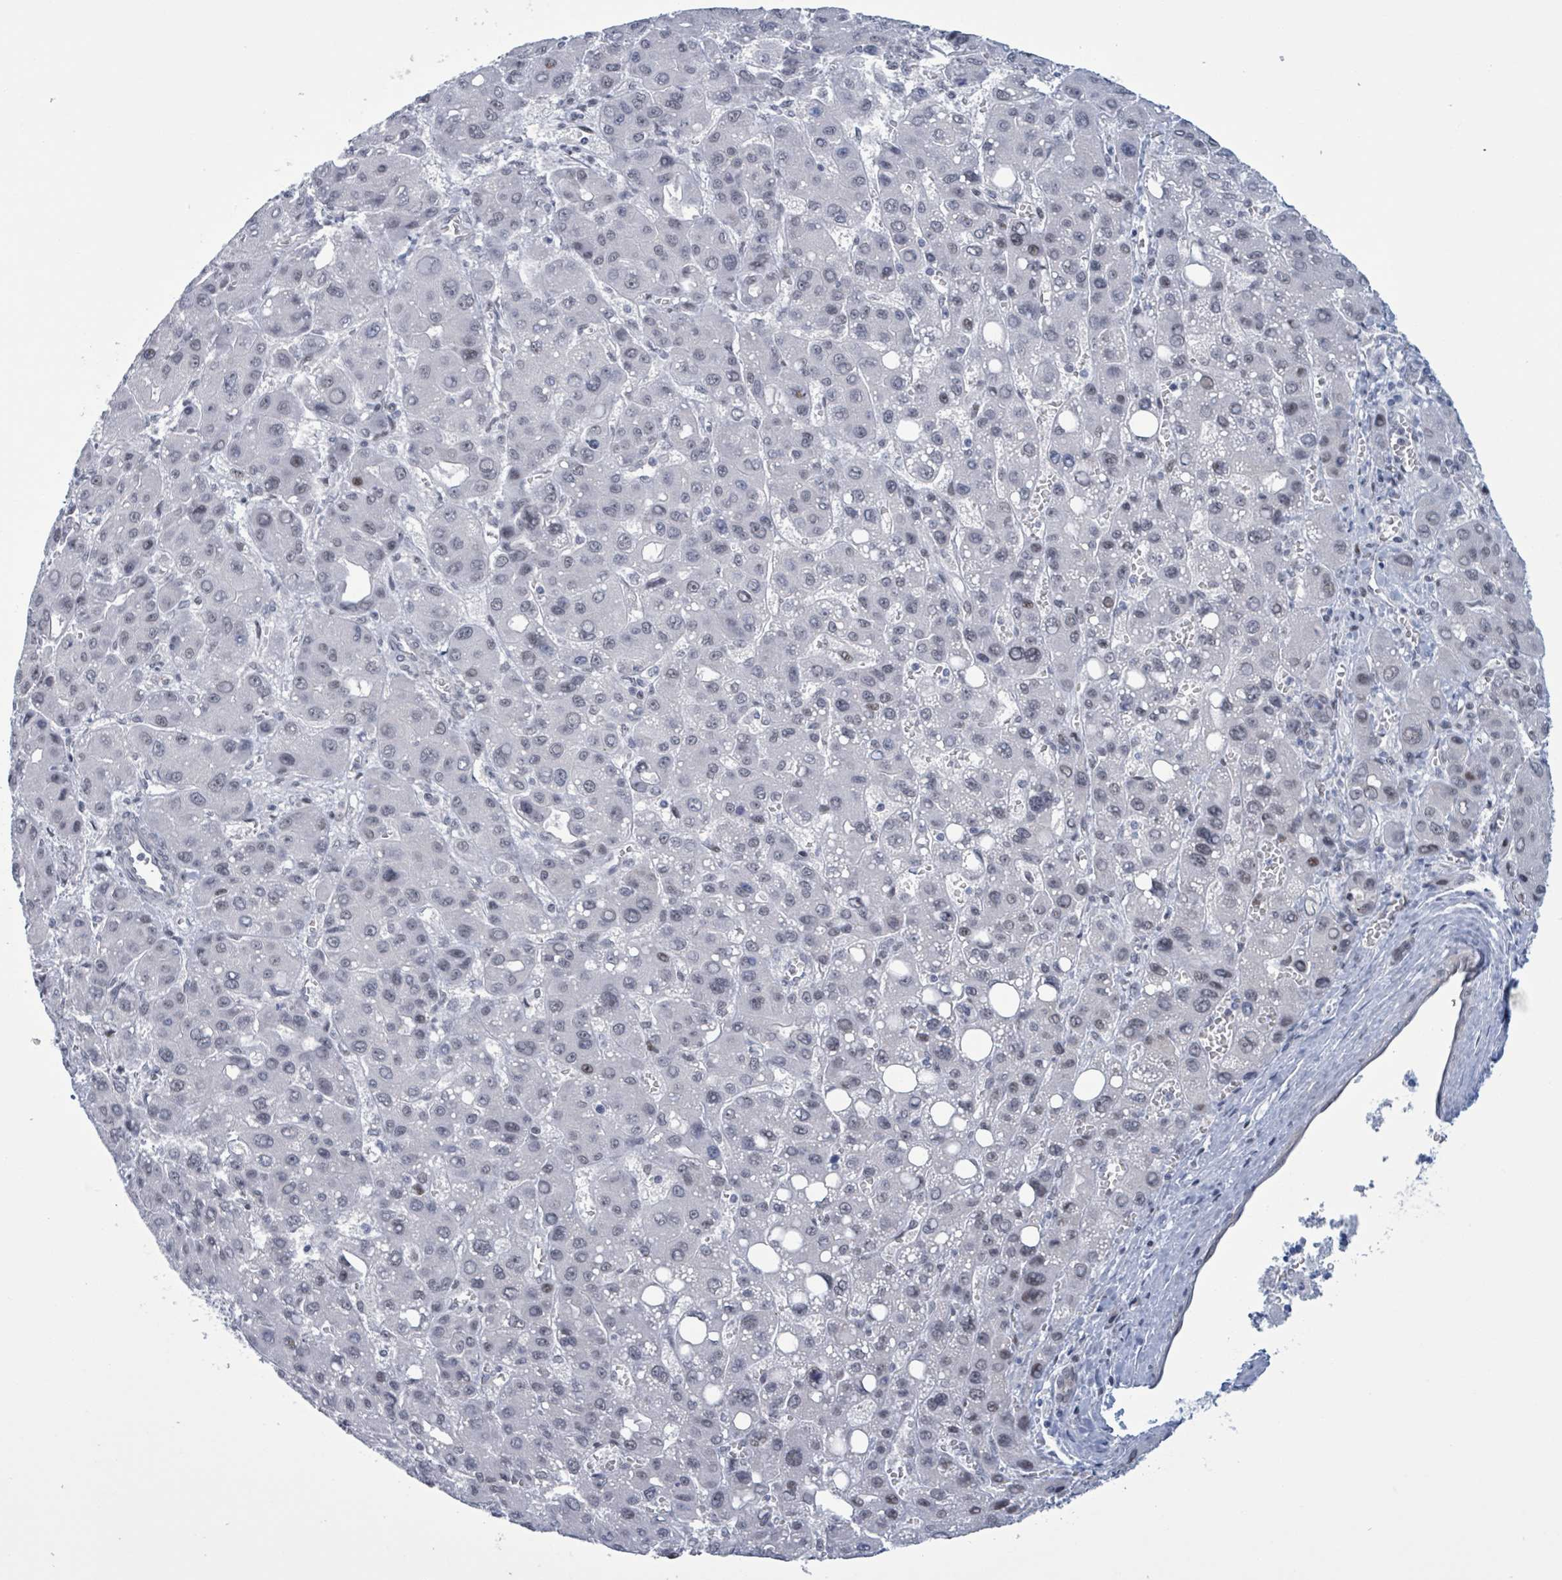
{"staining": {"intensity": "weak", "quantity": "25%-75%", "location": "nuclear"}, "tissue": "liver cancer", "cell_type": "Tumor cells", "image_type": "cancer", "snomed": [{"axis": "morphology", "description": "Carcinoma, Hepatocellular, NOS"}, {"axis": "topography", "description": "Liver"}], "caption": "A brown stain highlights weak nuclear staining of a protein in liver cancer (hepatocellular carcinoma) tumor cells.", "gene": "CT45A5", "patient": {"sex": "male", "age": 55}}